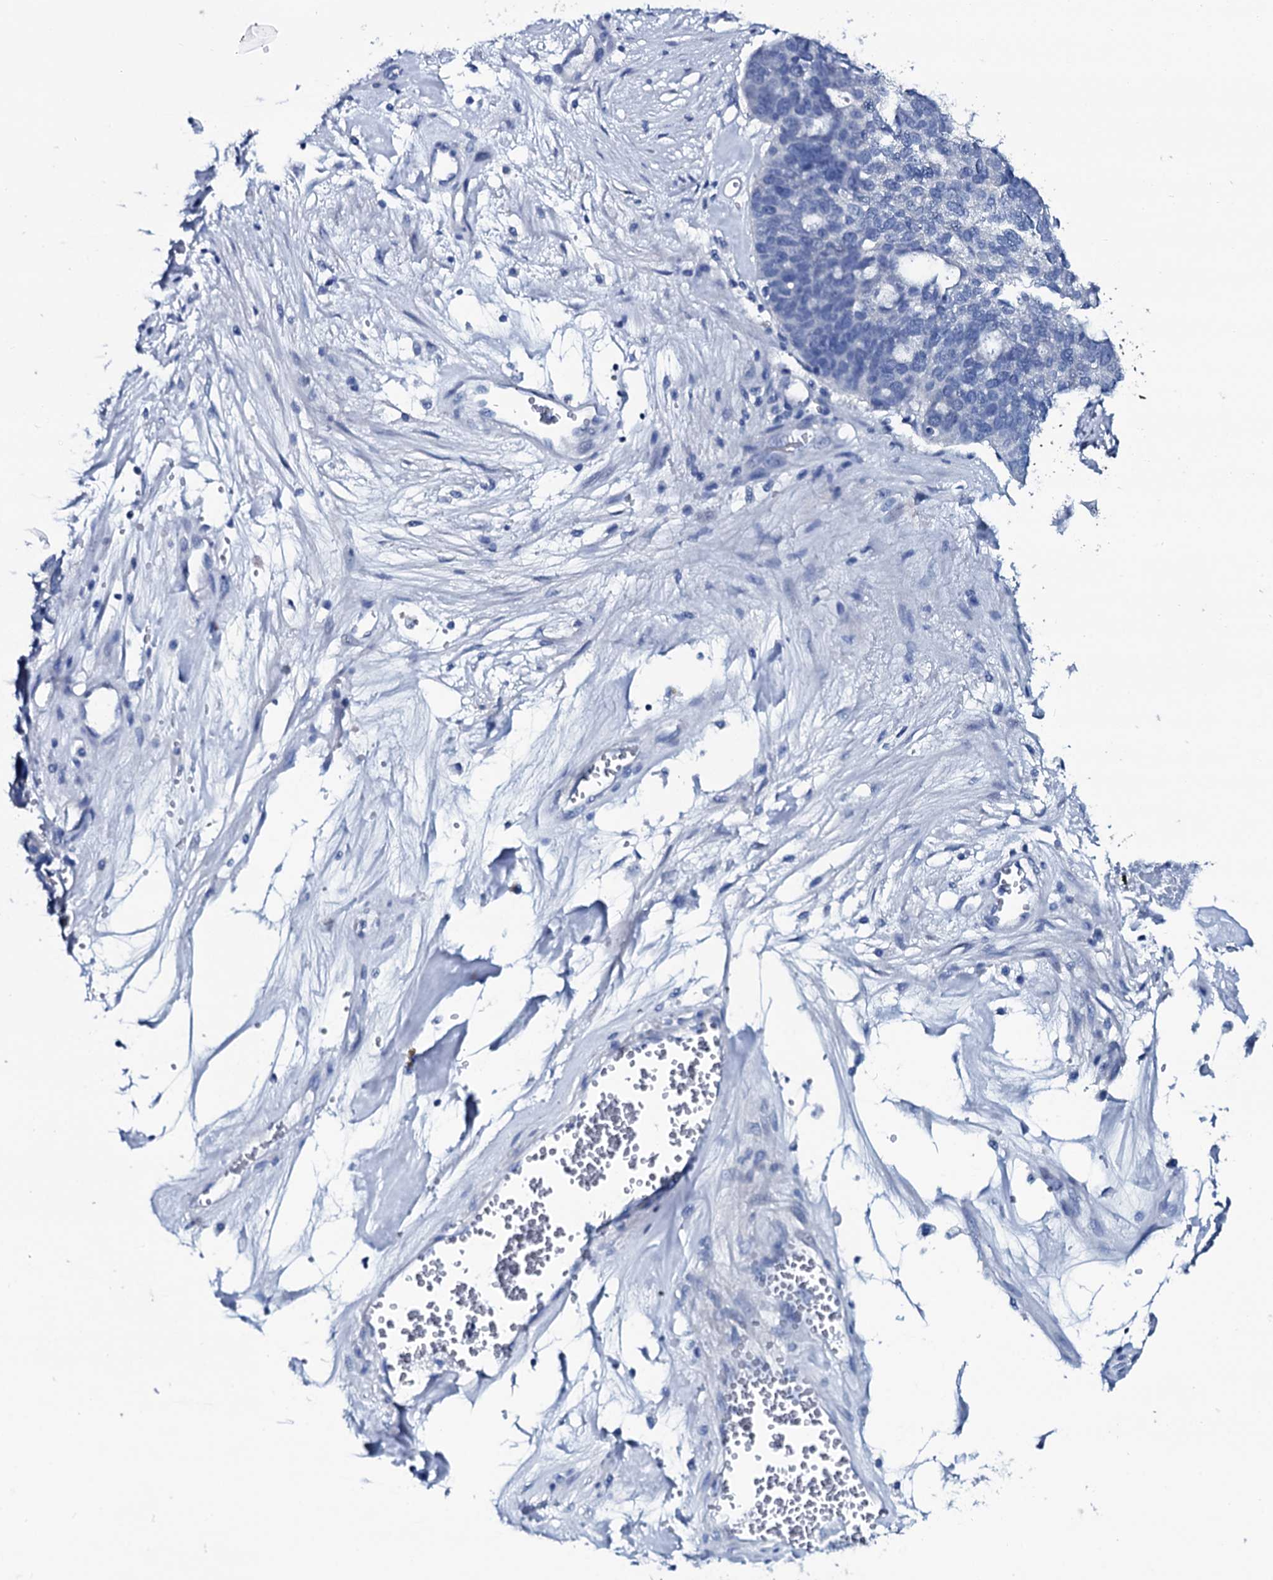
{"staining": {"intensity": "negative", "quantity": "none", "location": "none"}, "tissue": "ovarian cancer", "cell_type": "Tumor cells", "image_type": "cancer", "snomed": [{"axis": "morphology", "description": "Cystadenocarcinoma, serous, NOS"}, {"axis": "topography", "description": "Ovary"}], "caption": "Histopathology image shows no protein positivity in tumor cells of ovarian serous cystadenocarcinoma tissue.", "gene": "GYS2", "patient": {"sex": "female", "age": 59}}